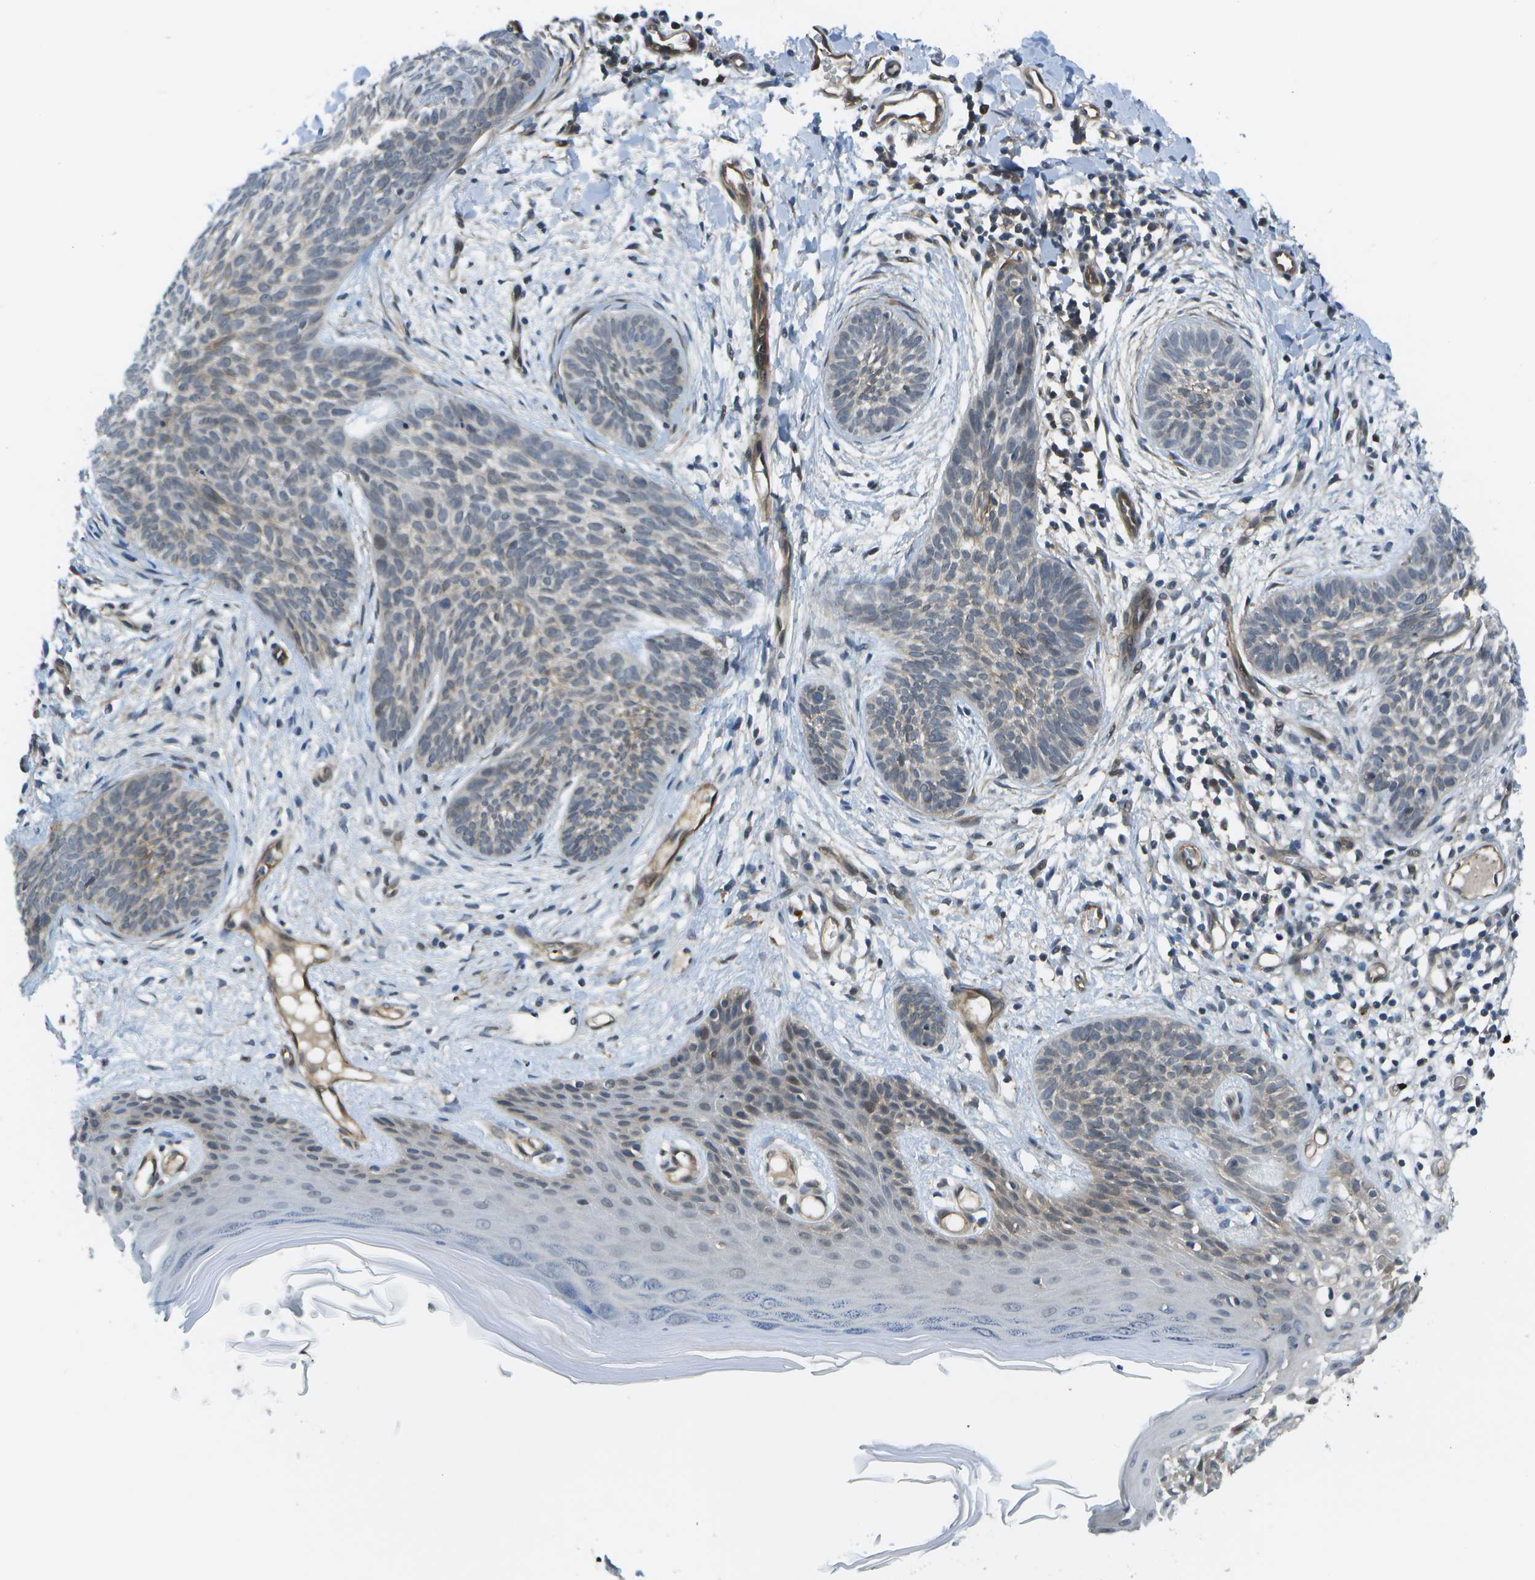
{"staining": {"intensity": "negative", "quantity": "none", "location": "none"}, "tissue": "skin cancer", "cell_type": "Tumor cells", "image_type": "cancer", "snomed": [{"axis": "morphology", "description": "Basal cell carcinoma"}, {"axis": "topography", "description": "Skin"}], "caption": "Skin cancer stained for a protein using immunohistochemistry (IHC) displays no expression tumor cells.", "gene": "KIAA0040", "patient": {"sex": "female", "age": 59}}